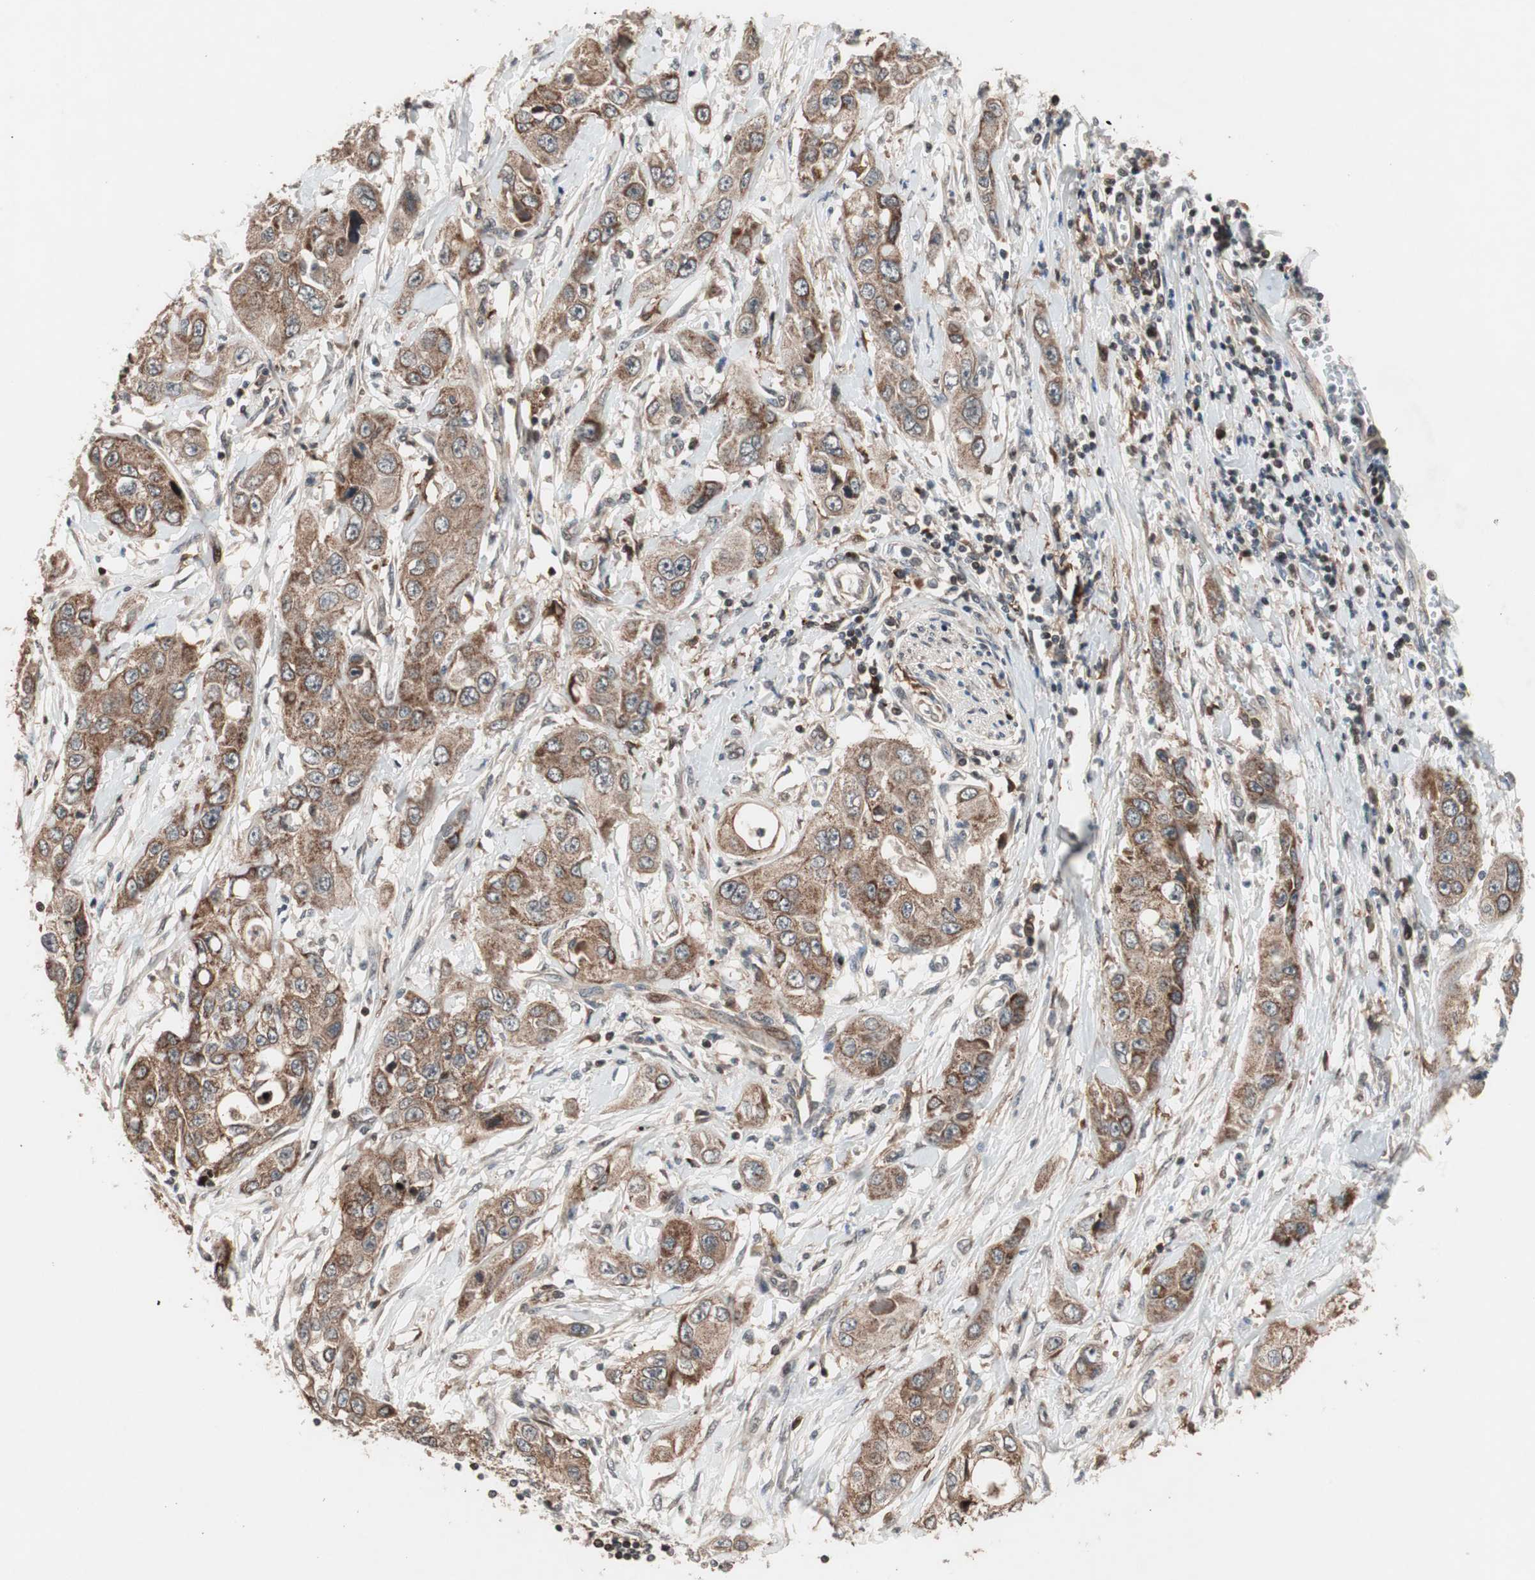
{"staining": {"intensity": "moderate", "quantity": ">75%", "location": "cytoplasmic/membranous"}, "tissue": "pancreatic cancer", "cell_type": "Tumor cells", "image_type": "cancer", "snomed": [{"axis": "morphology", "description": "Adenocarcinoma, NOS"}, {"axis": "topography", "description": "Pancreas"}], "caption": "Human pancreatic cancer stained for a protein (brown) displays moderate cytoplasmic/membranous positive staining in about >75% of tumor cells.", "gene": "NF2", "patient": {"sex": "female", "age": 70}}